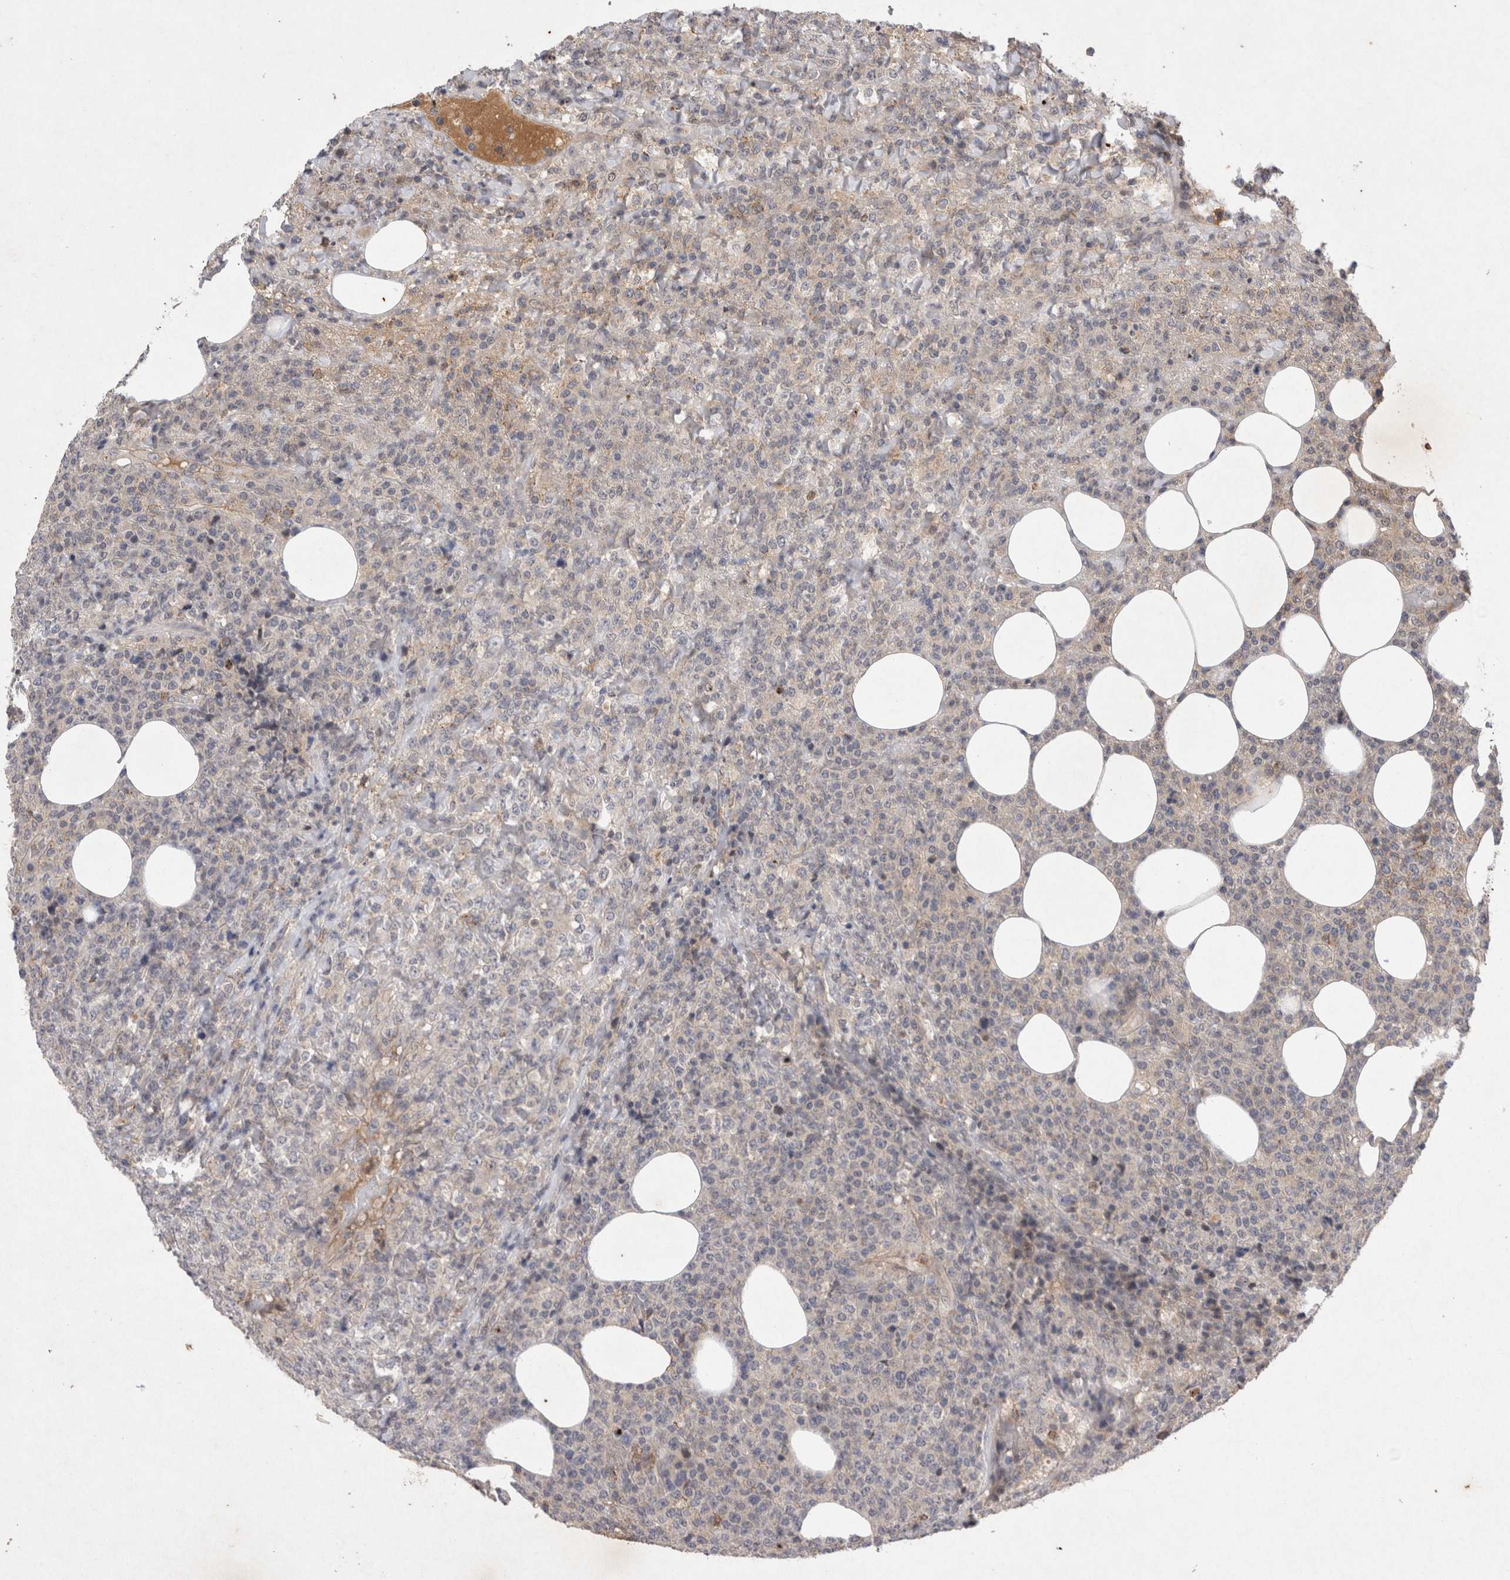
{"staining": {"intensity": "moderate", "quantity": "<25%", "location": "cytoplasmic/membranous"}, "tissue": "lymphoma", "cell_type": "Tumor cells", "image_type": "cancer", "snomed": [{"axis": "morphology", "description": "Malignant lymphoma, non-Hodgkin's type, High grade"}, {"axis": "topography", "description": "Lymph node"}], "caption": "About <25% of tumor cells in human lymphoma display moderate cytoplasmic/membranous protein expression as visualized by brown immunohistochemical staining.", "gene": "RASSF3", "patient": {"sex": "male", "age": 13}}